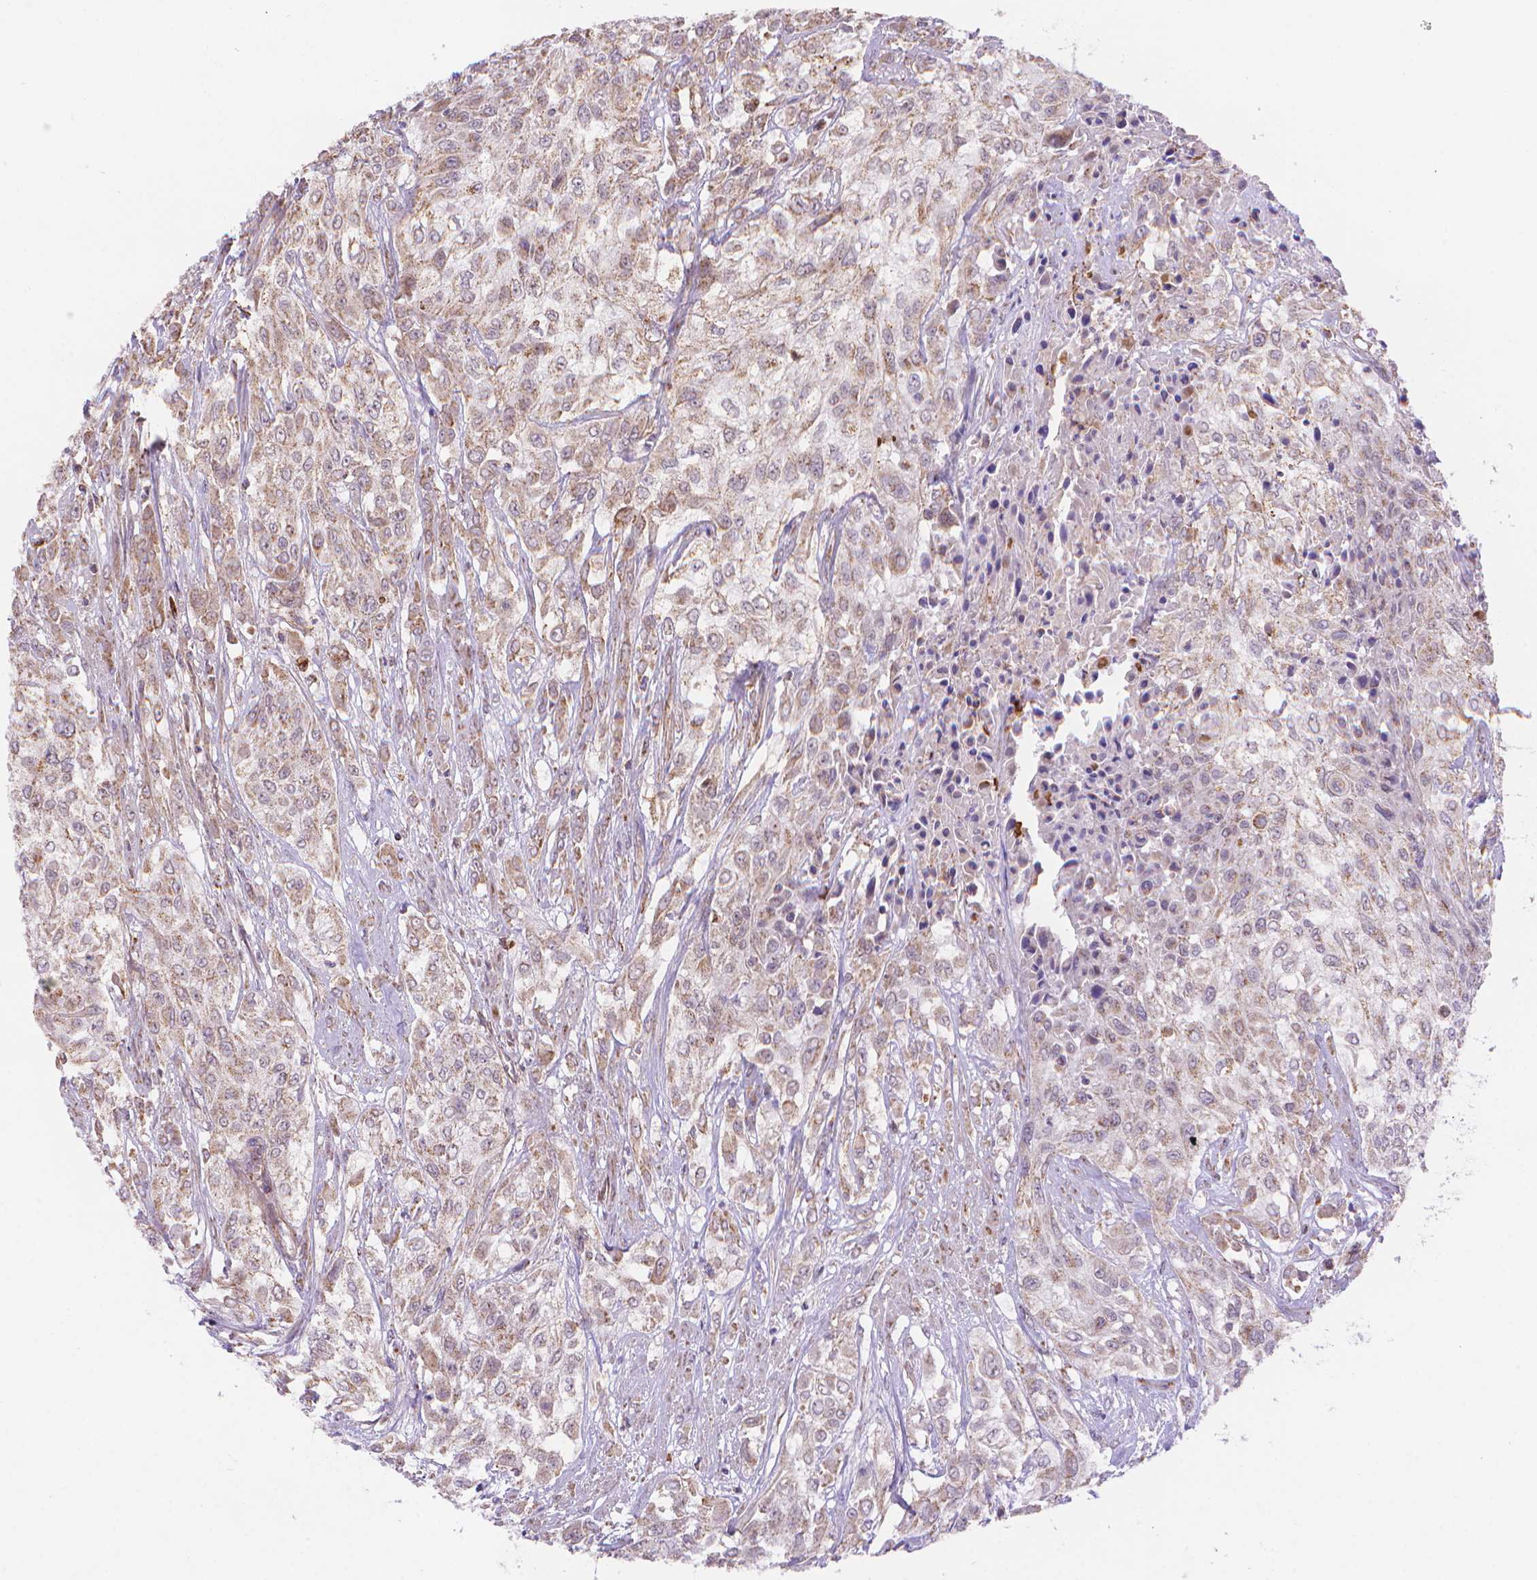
{"staining": {"intensity": "weak", "quantity": ">75%", "location": "cytoplasmic/membranous"}, "tissue": "urothelial cancer", "cell_type": "Tumor cells", "image_type": "cancer", "snomed": [{"axis": "morphology", "description": "Urothelial carcinoma, High grade"}, {"axis": "topography", "description": "Urinary bladder"}], "caption": "About >75% of tumor cells in urothelial carcinoma (high-grade) demonstrate weak cytoplasmic/membranous protein expression as visualized by brown immunohistochemical staining.", "gene": "CYYR1", "patient": {"sex": "male", "age": 57}}